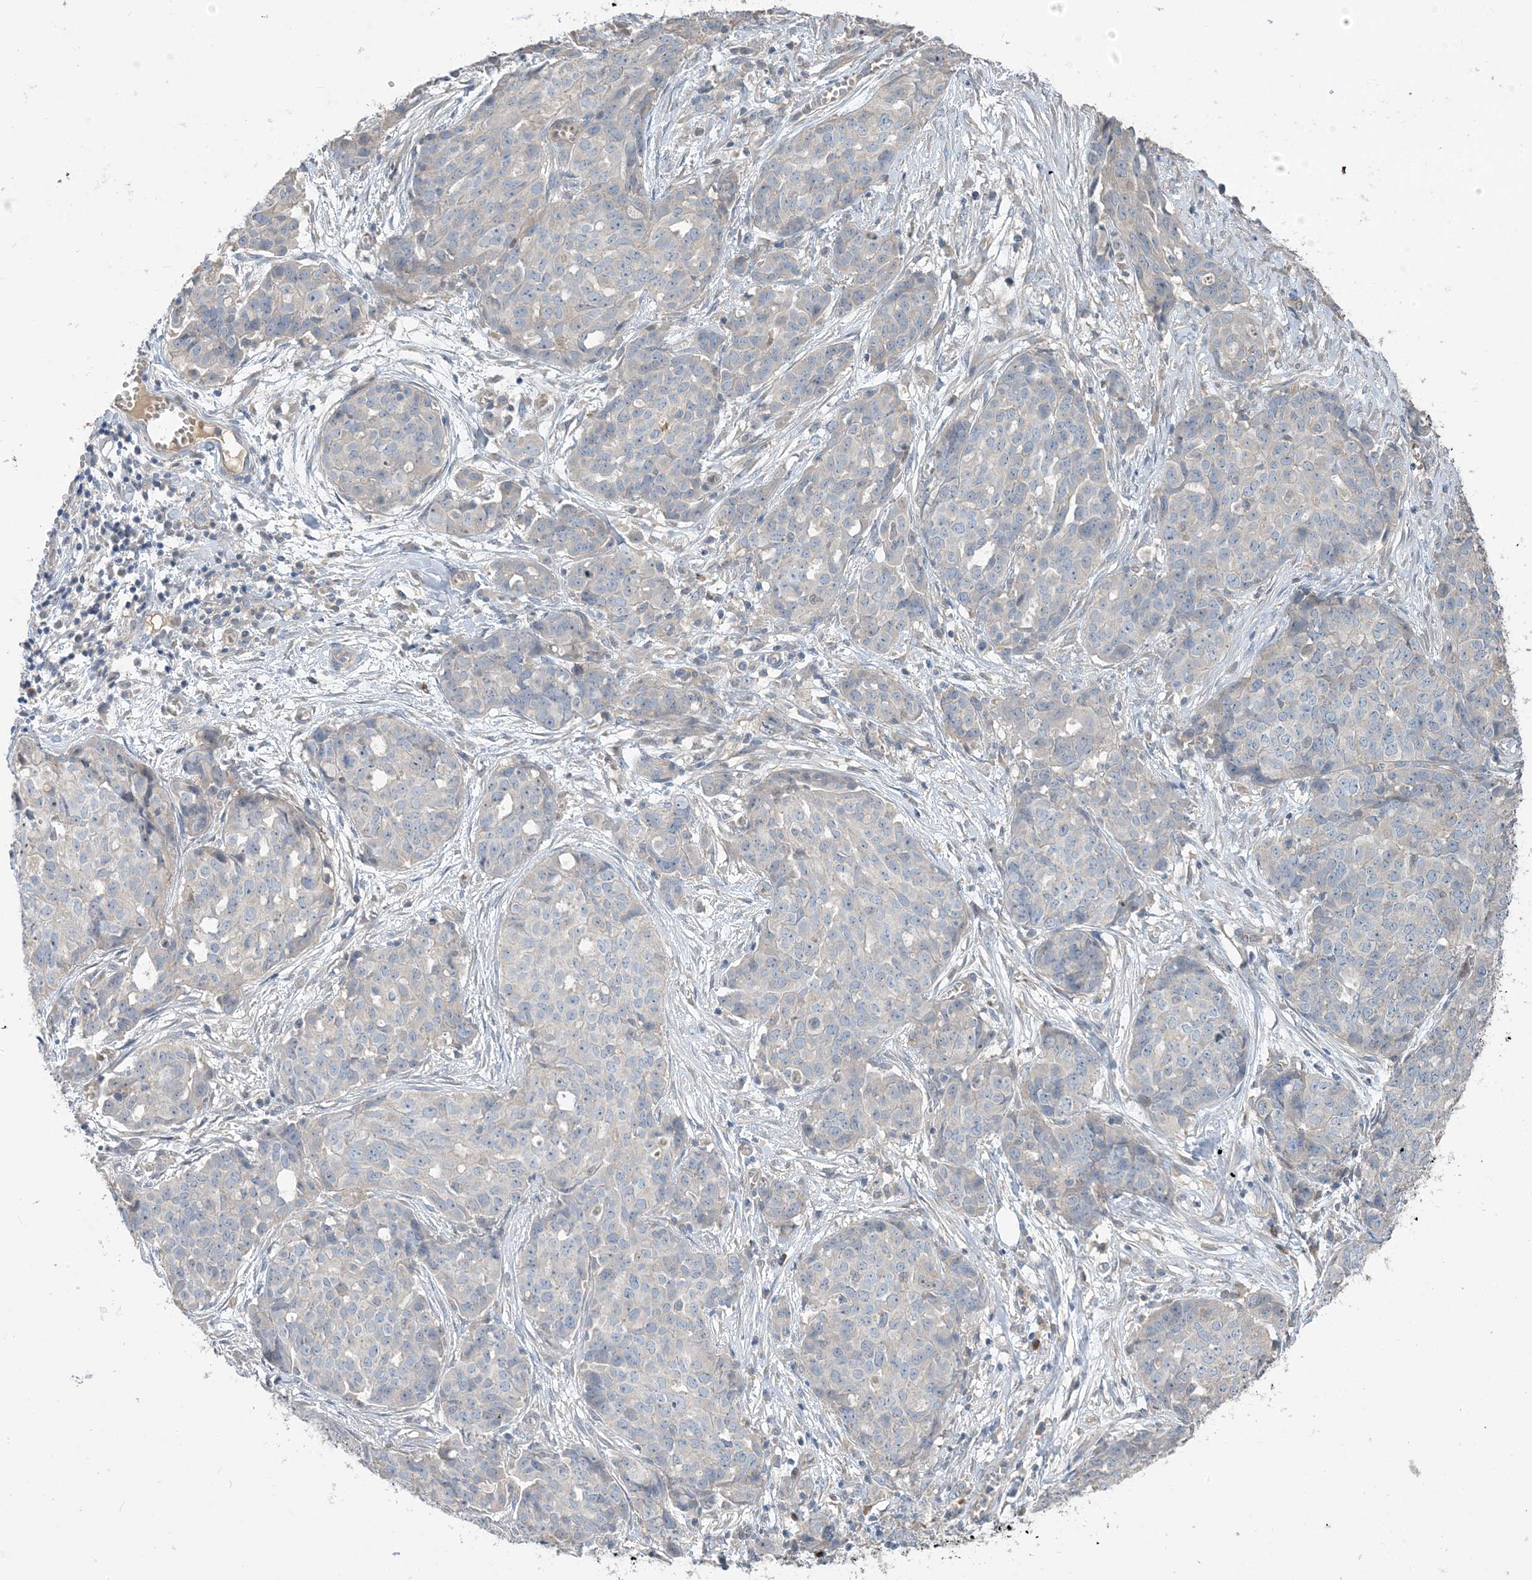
{"staining": {"intensity": "negative", "quantity": "none", "location": "none"}, "tissue": "ovarian cancer", "cell_type": "Tumor cells", "image_type": "cancer", "snomed": [{"axis": "morphology", "description": "Cystadenocarcinoma, serous, NOS"}, {"axis": "topography", "description": "Soft tissue"}, {"axis": "topography", "description": "Ovary"}], "caption": "Tumor cells show no significant protein staining in serous cystadenocarcinoma (ovarian).", "gene": "USP53", "patient": {"sex": "female", "age": 57}}